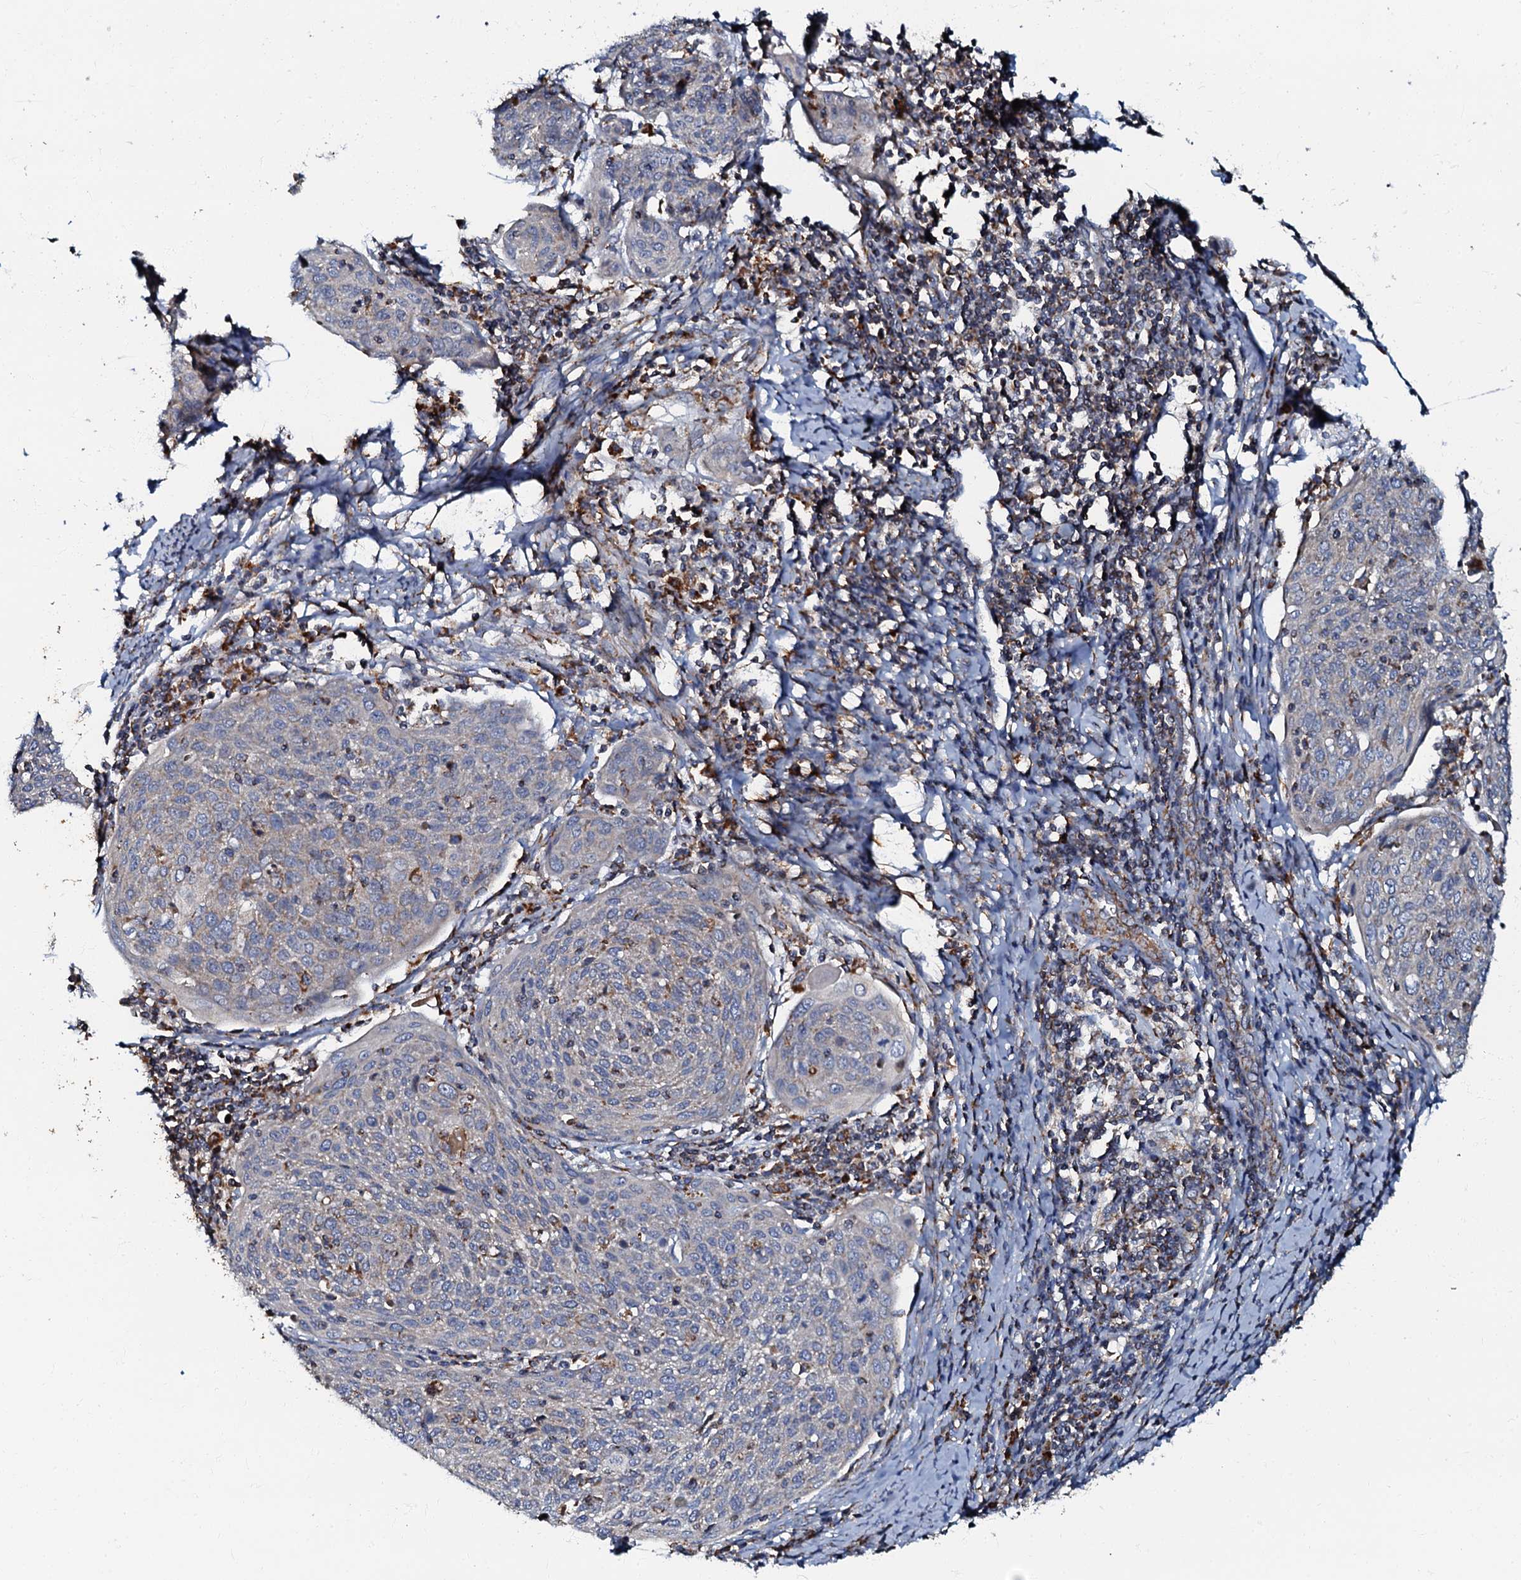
{"staining": {"intensity": "negative", "quantity": "none", "location": "none"}, "tissue": "cervical cancer", "cell_type": "Tumor cells", "image_type": "cancer", "snomed": [{"axis": "morphology", "description": "Squamous cell carcinoma, NOS"}, {"axis": "topography", "description": "Cervix"}], "caption": "Immunohistochemistry (IHC) histopathology image of neoplastic tissue: human cervical cancer stained with DAB (3,3'-diaminobenzidine) displays no significant protein positivity in tumor cells.", "gene": "NDUFA12", "patient": {"sex": "female", "age": 67}}